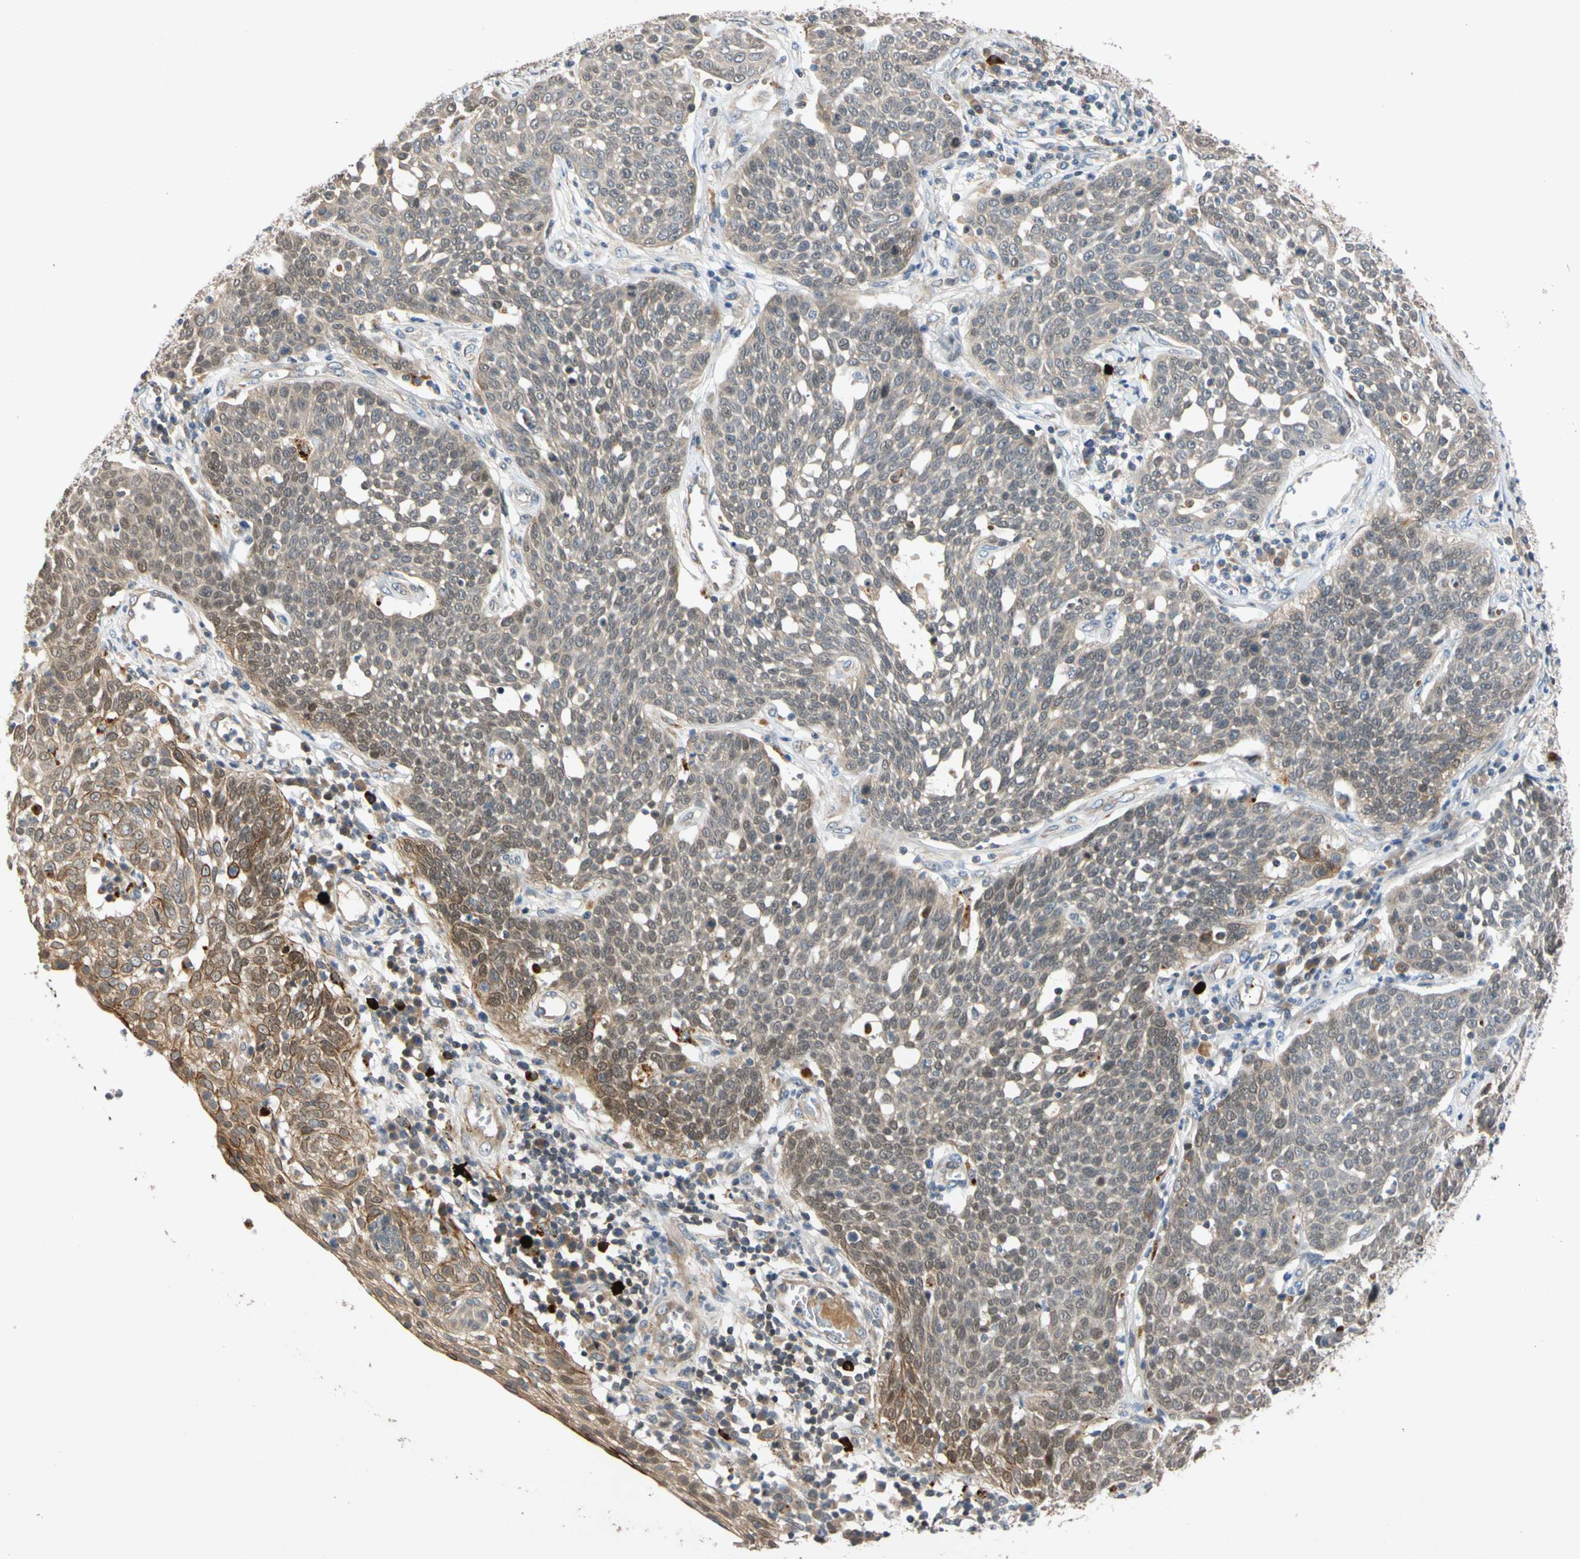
{"staining": {"intensity": "moderate", "quantity": "<25%", "location": "cytoplasmic/membranous"}, "tissue": "cervical cancer", "cell_type": "Tumor cells", "image_type": "cancer", "snomed": [{"axis": "morphology", "description": "Squamous cell carcinoma, NOS"}, {"axis": "topography", "description": "Cervix"}], "caption": "Immunohistochemistry staining of squamous cell carcinoma (cervical), which reveals low levels of moderate cytoplasmic/membranous expression in about <25% of tumor cells indicating moderate cytoplasmic/membranous protein expression. The staining was performed using DAB (brown) for protein detection and nuclei were counterstained in hematoxylin (blue).", "gene": "CNST", "patient": {"sex": "female", "age": 34}}